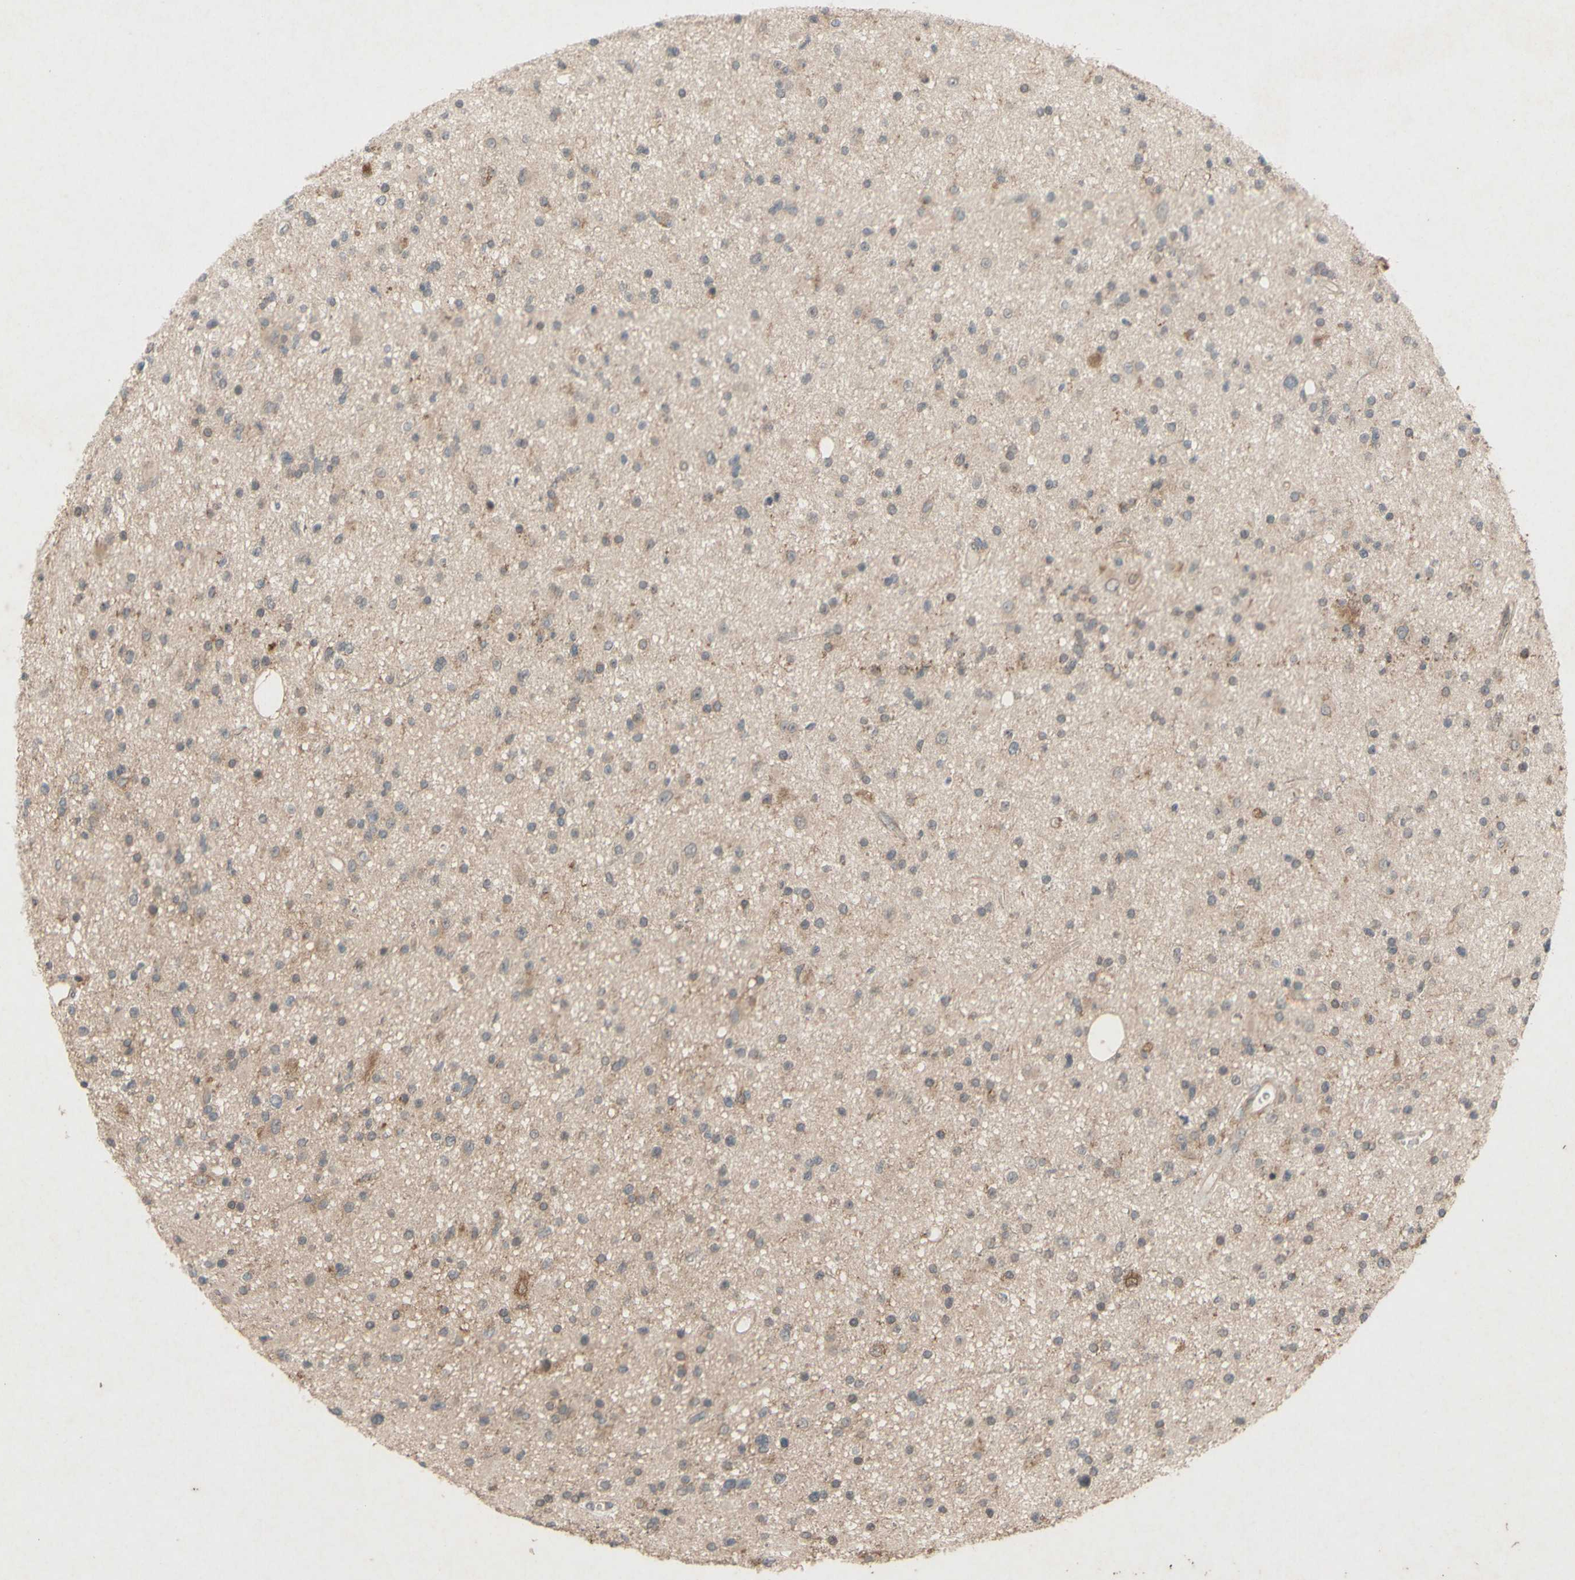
{"staining": {"intensity": "weak", "quantity": ">75%", "location": "cytoplasmic/membranous"}, "tissue": "glioma", "cell_type": "Tumor cells", "image_type": "cancer", "snomed": [{"axis": "morphology", "description": "Glioma, malignant, High grade"}, {"axis": "topography", "description": "Brain"}], "caption": "Glioma stained for a protein (brown) displays weak cytoplasmic/membranous positive positivity in approximately >75% of tumor cells.", "gene": "ATP6V1F", "patient": {"sex": "male", "age": 33}}